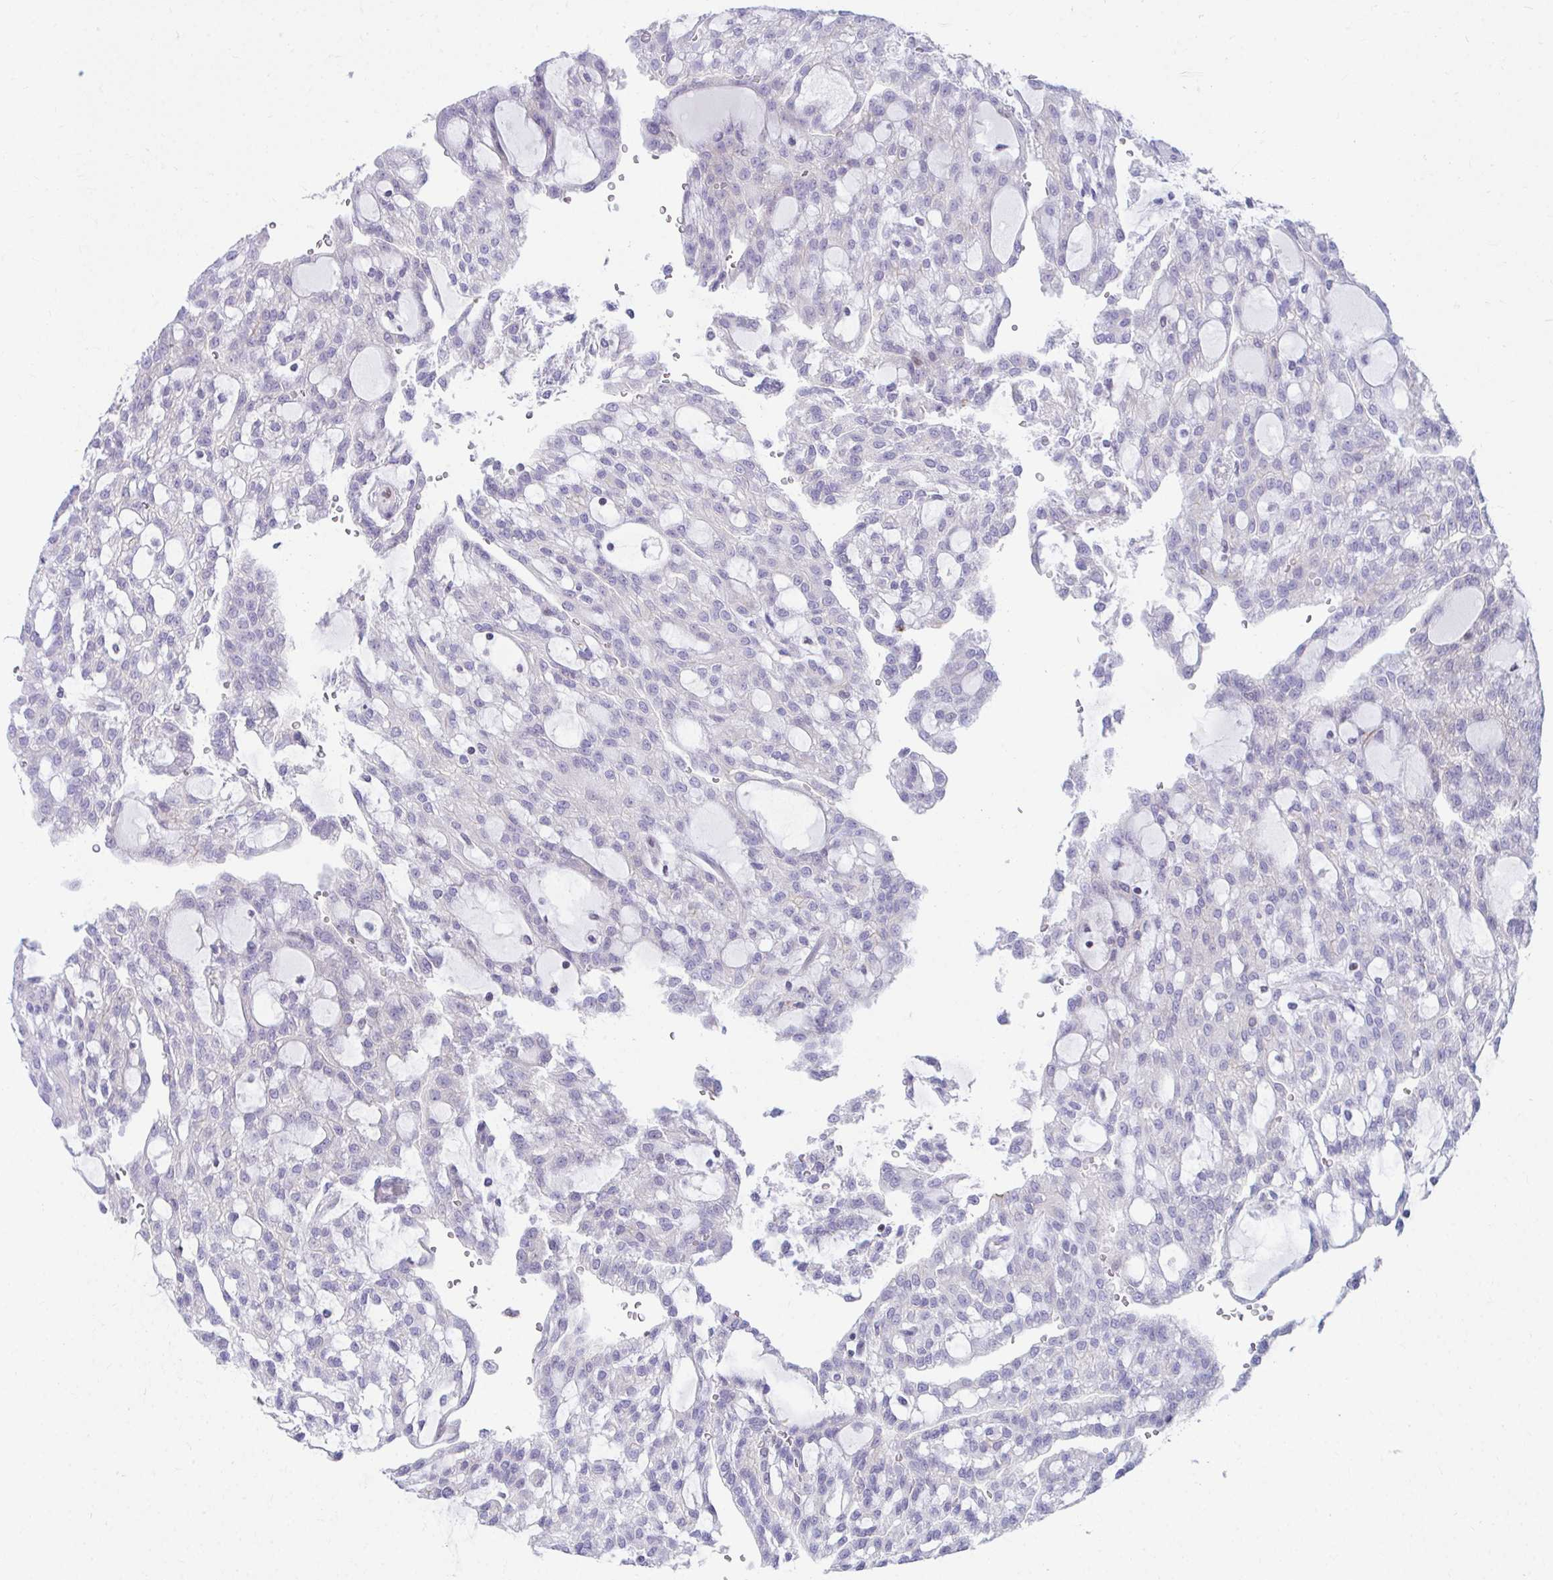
{"staining": {"intensity": "weak", "quantity": "<25%", "location": "cytoplasmic/membranous"}, "tissue": "renal cancer", "cell_type": "Tumor cells", "image_type": "cancer", "snomed": [{"axis": "morphology", "description": "Adenocarcinoma, NOS"}, {"axis": "topography", "description": "Kidney"}], "caption": "Photomicrograph shows no significant protein expression in tumor cells of renal cancer.", "gene": "OR7A5", "patient": {"sex": "male", "age": 63}}